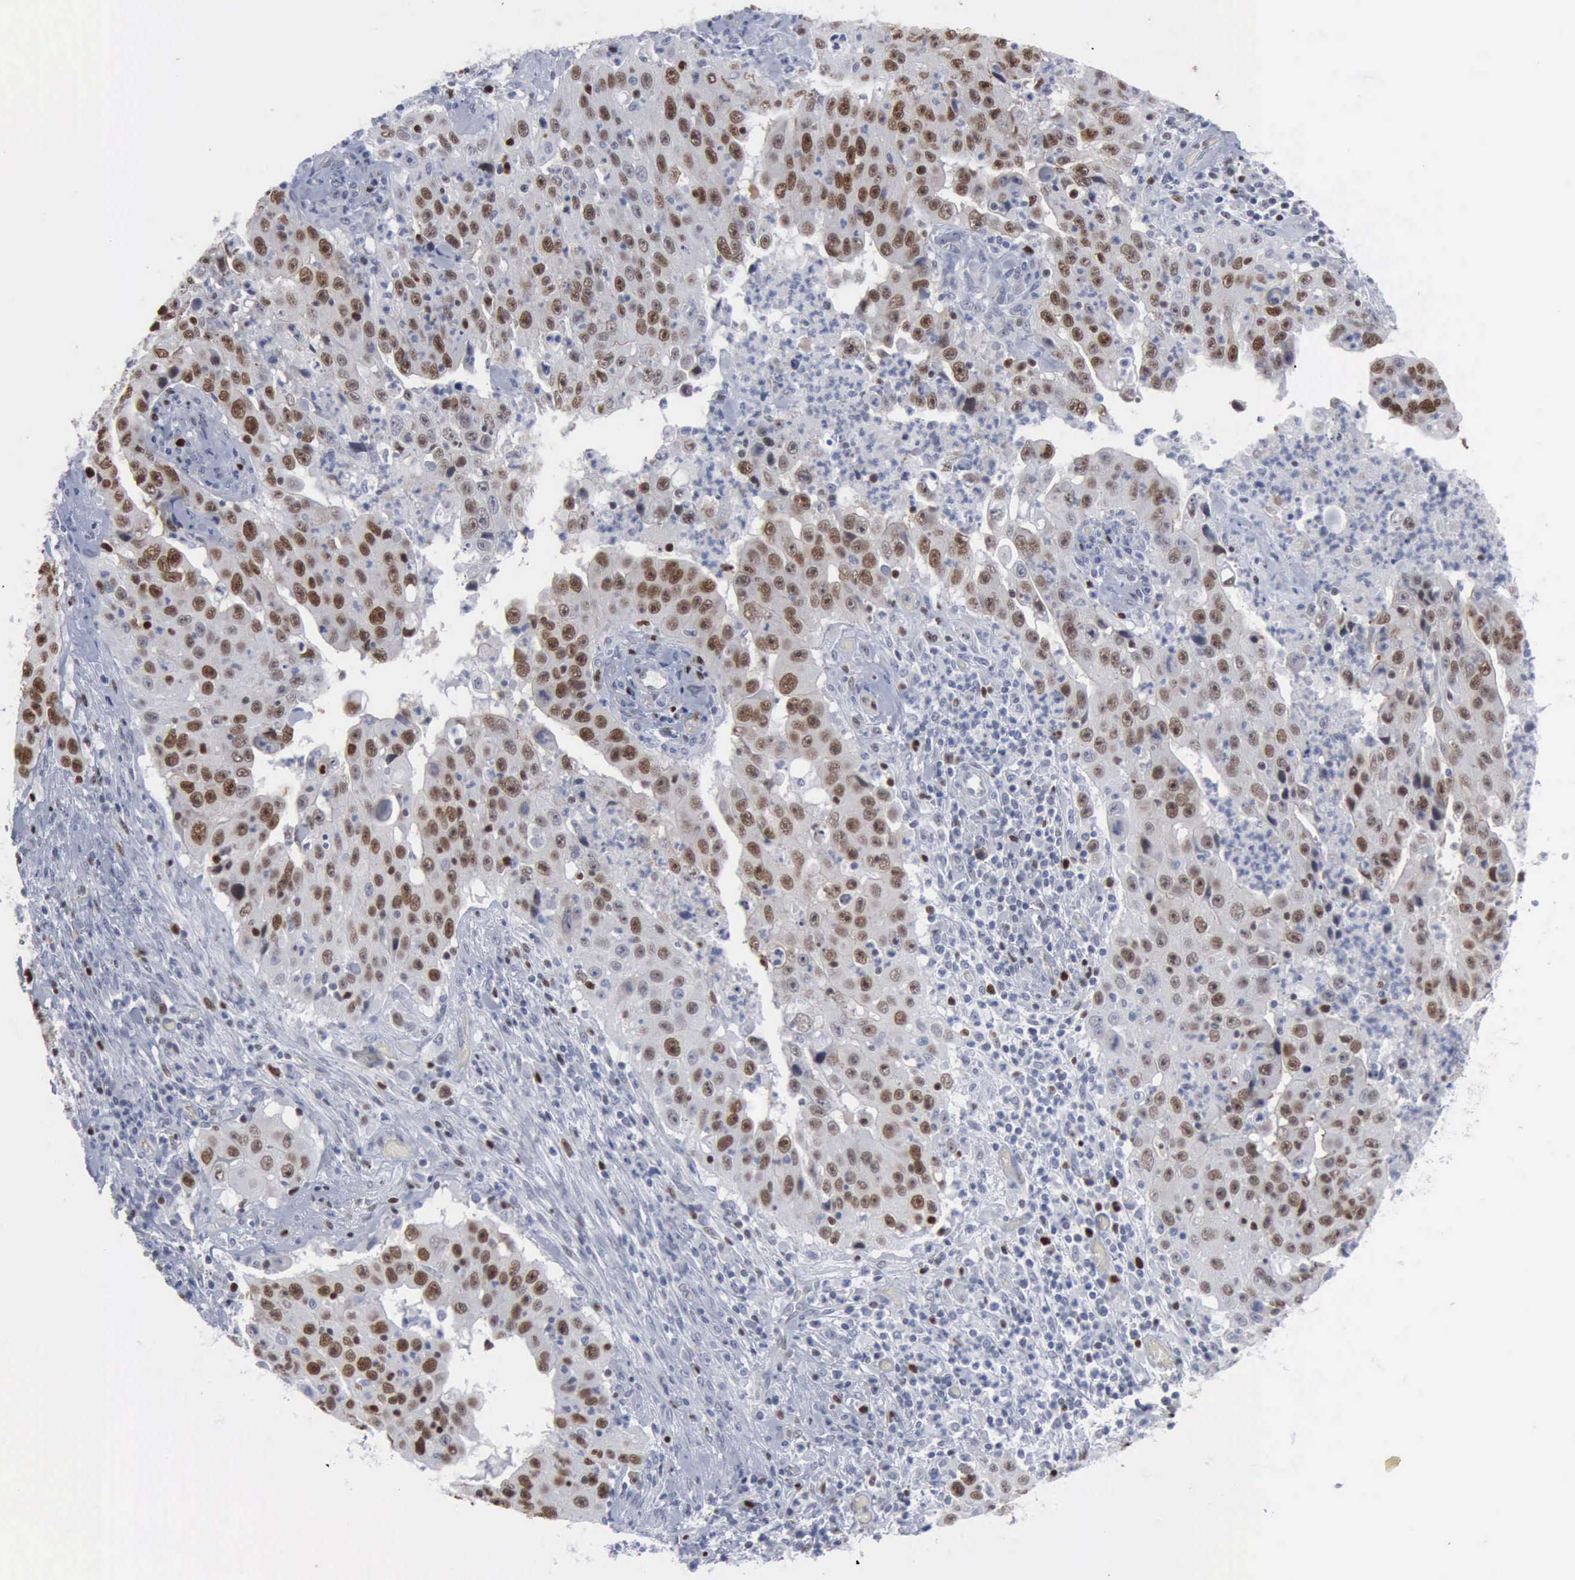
{"staining": {"intensity": "strong", "quantity": "<25%", "location": "nuclear"}, "tissue": "lung cancer", "cell_type": "Tumor cells", "image_type": "cancer", "snomed": [{"axis": "morphology", "description": "Squamous cell carcinoma, NOS"}, {"axis": "topography", "description": "Lung"}], "caption": "Protein expression analysis of human lung squamous cell carcinoma reveals strong nuclear expression in approximately <25% of tumor cells.", "gene": "MCM5", "patient": {"sex": "male", "age": 64}}